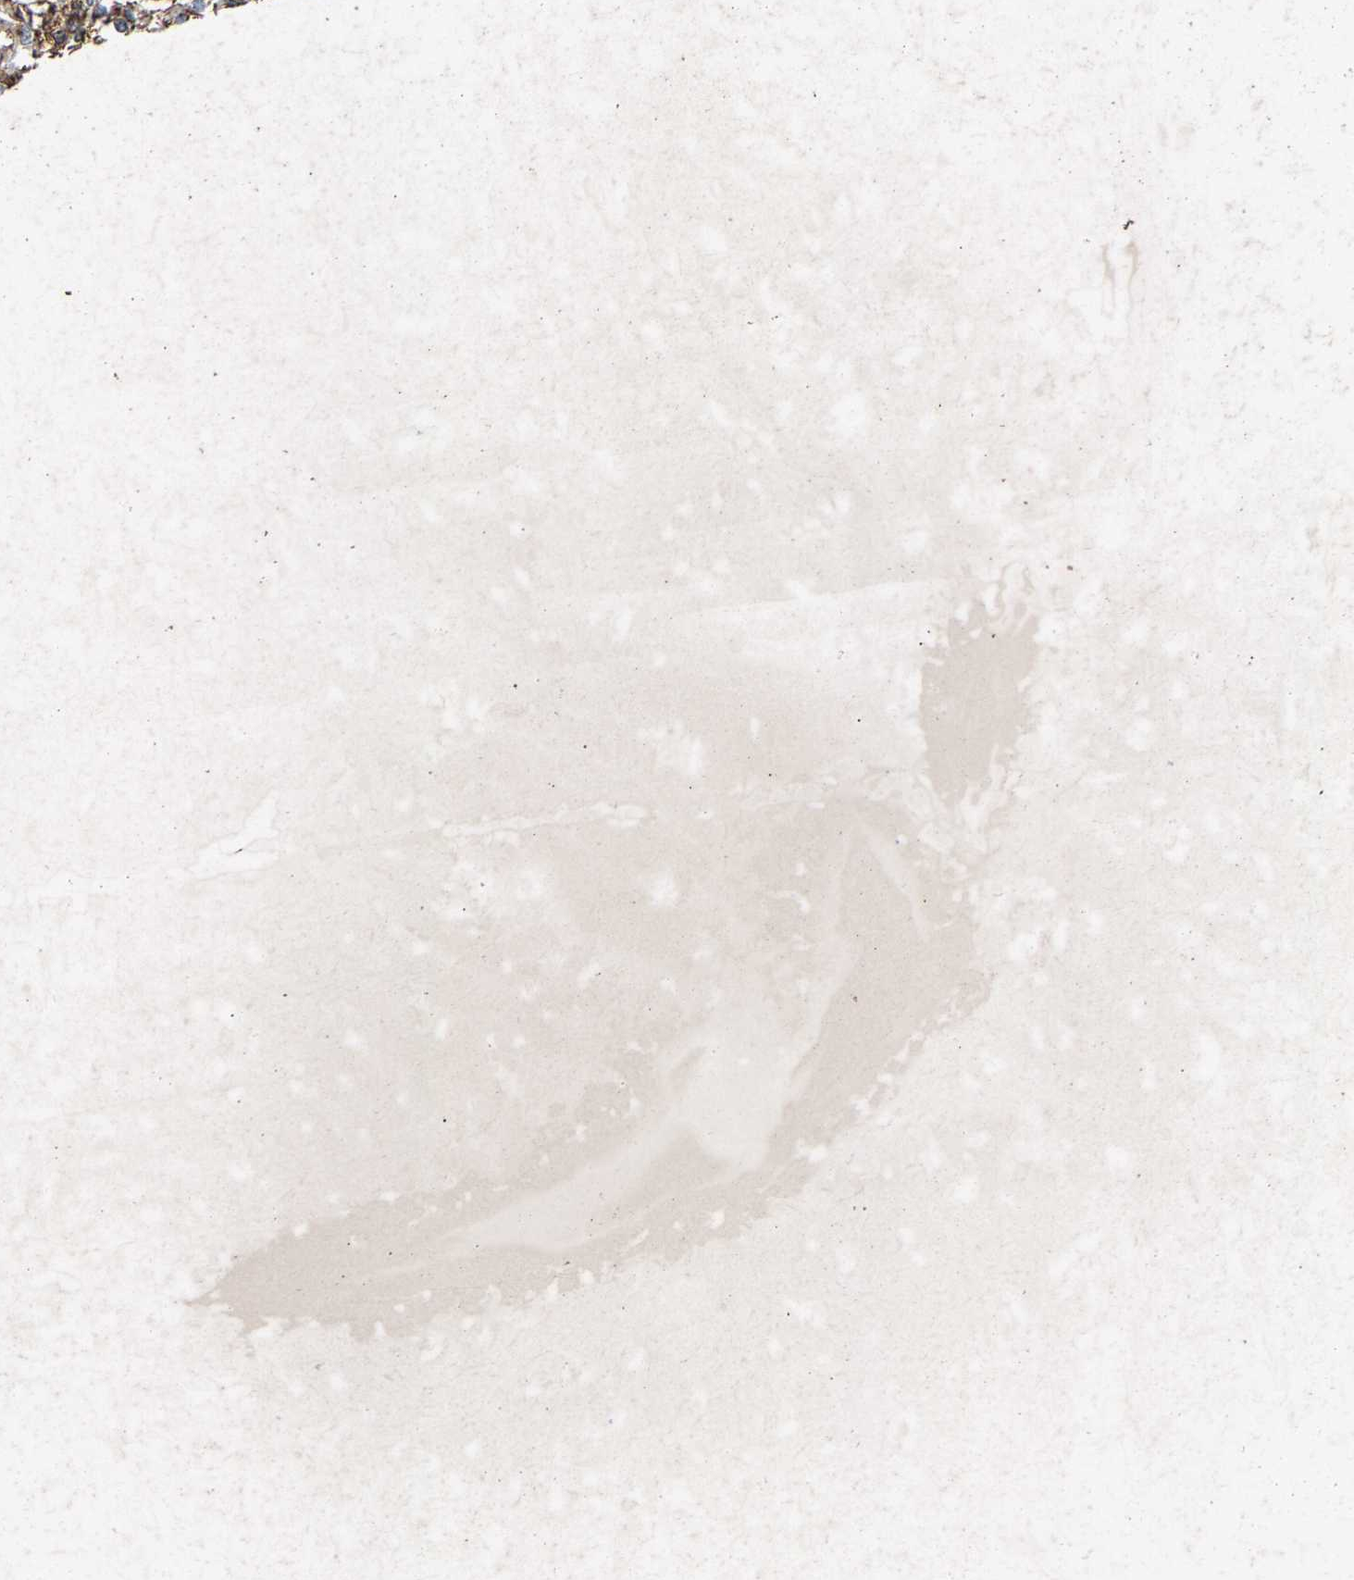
{"staining": {"intensity": "moderate", "quantity": ">75%", "location": "cytoplasmic/membranous"}, "tissue": "renal cancer", "cell_type": "Tumor cells", "image_type": "cancer", "snomed": [{"axis": "morphology", "description": "Adenocarcinoma, NOS"}, {"axis": "topography", "description": "Kidney"}], "caption": "Moderate cytoplasmic/membranous positivity is present in about >75% of tumor cells in adenocarcinoma (renal).", "gene": "MAN2A1", "patient": {"sex": "male", "age": 68}}